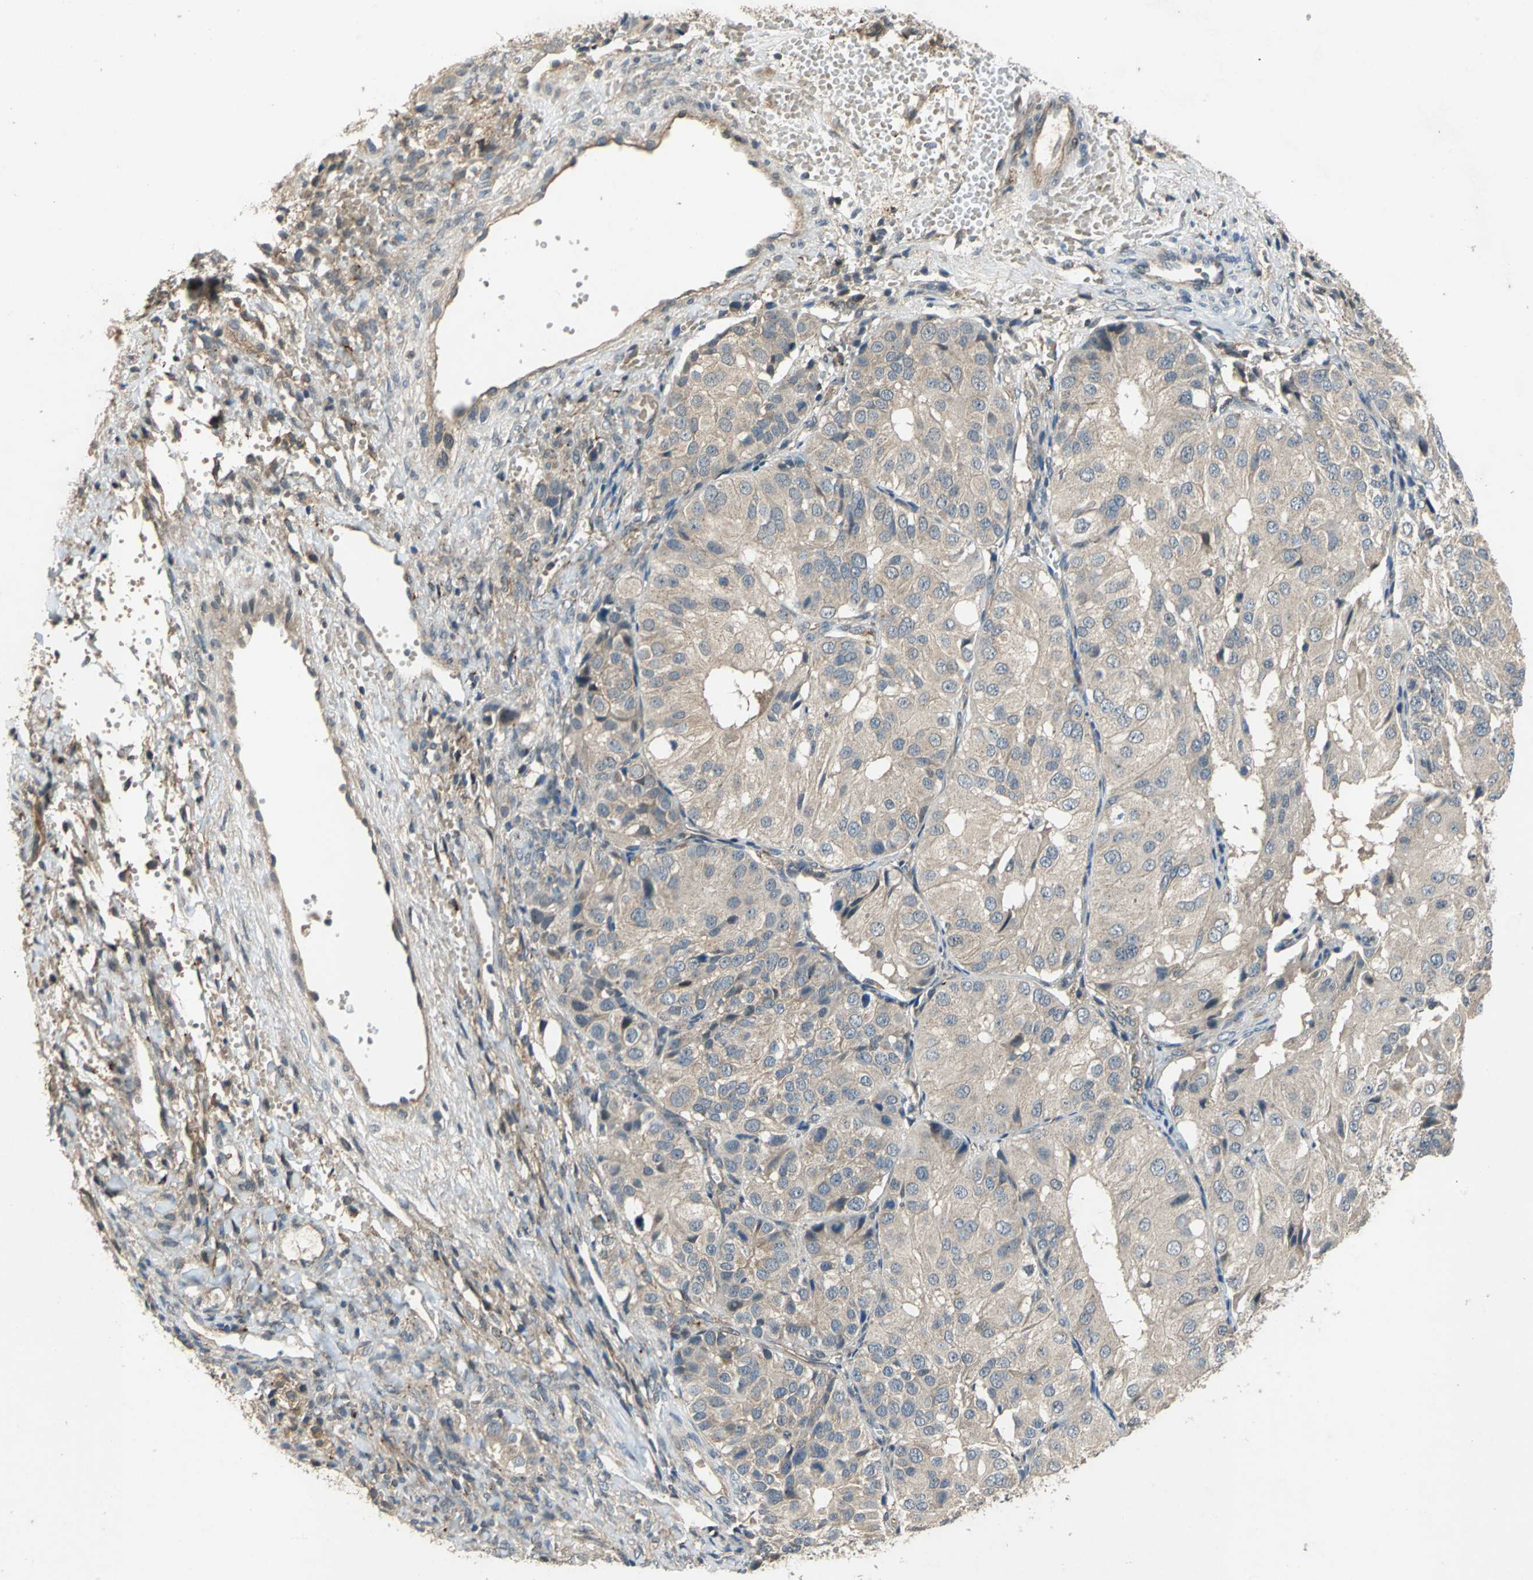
{"staining": {"intensity": "negative", "quantity": "none", "location": "none"}, "tissue": "ovarian cancer", "cell_type": "Tumor cells", "image_type": "cancer", "snomed": [{"axis": "morphology", "description": "Carcinoma, endometroid"}, {"axis": "topography", "description": "Ovary"}], "caption": "Immunohistochemistry of ovarian cancer reveals no staining in tumor cells.", "gene": "EMCN", "patient": {"sex": "female", "age": 51}}